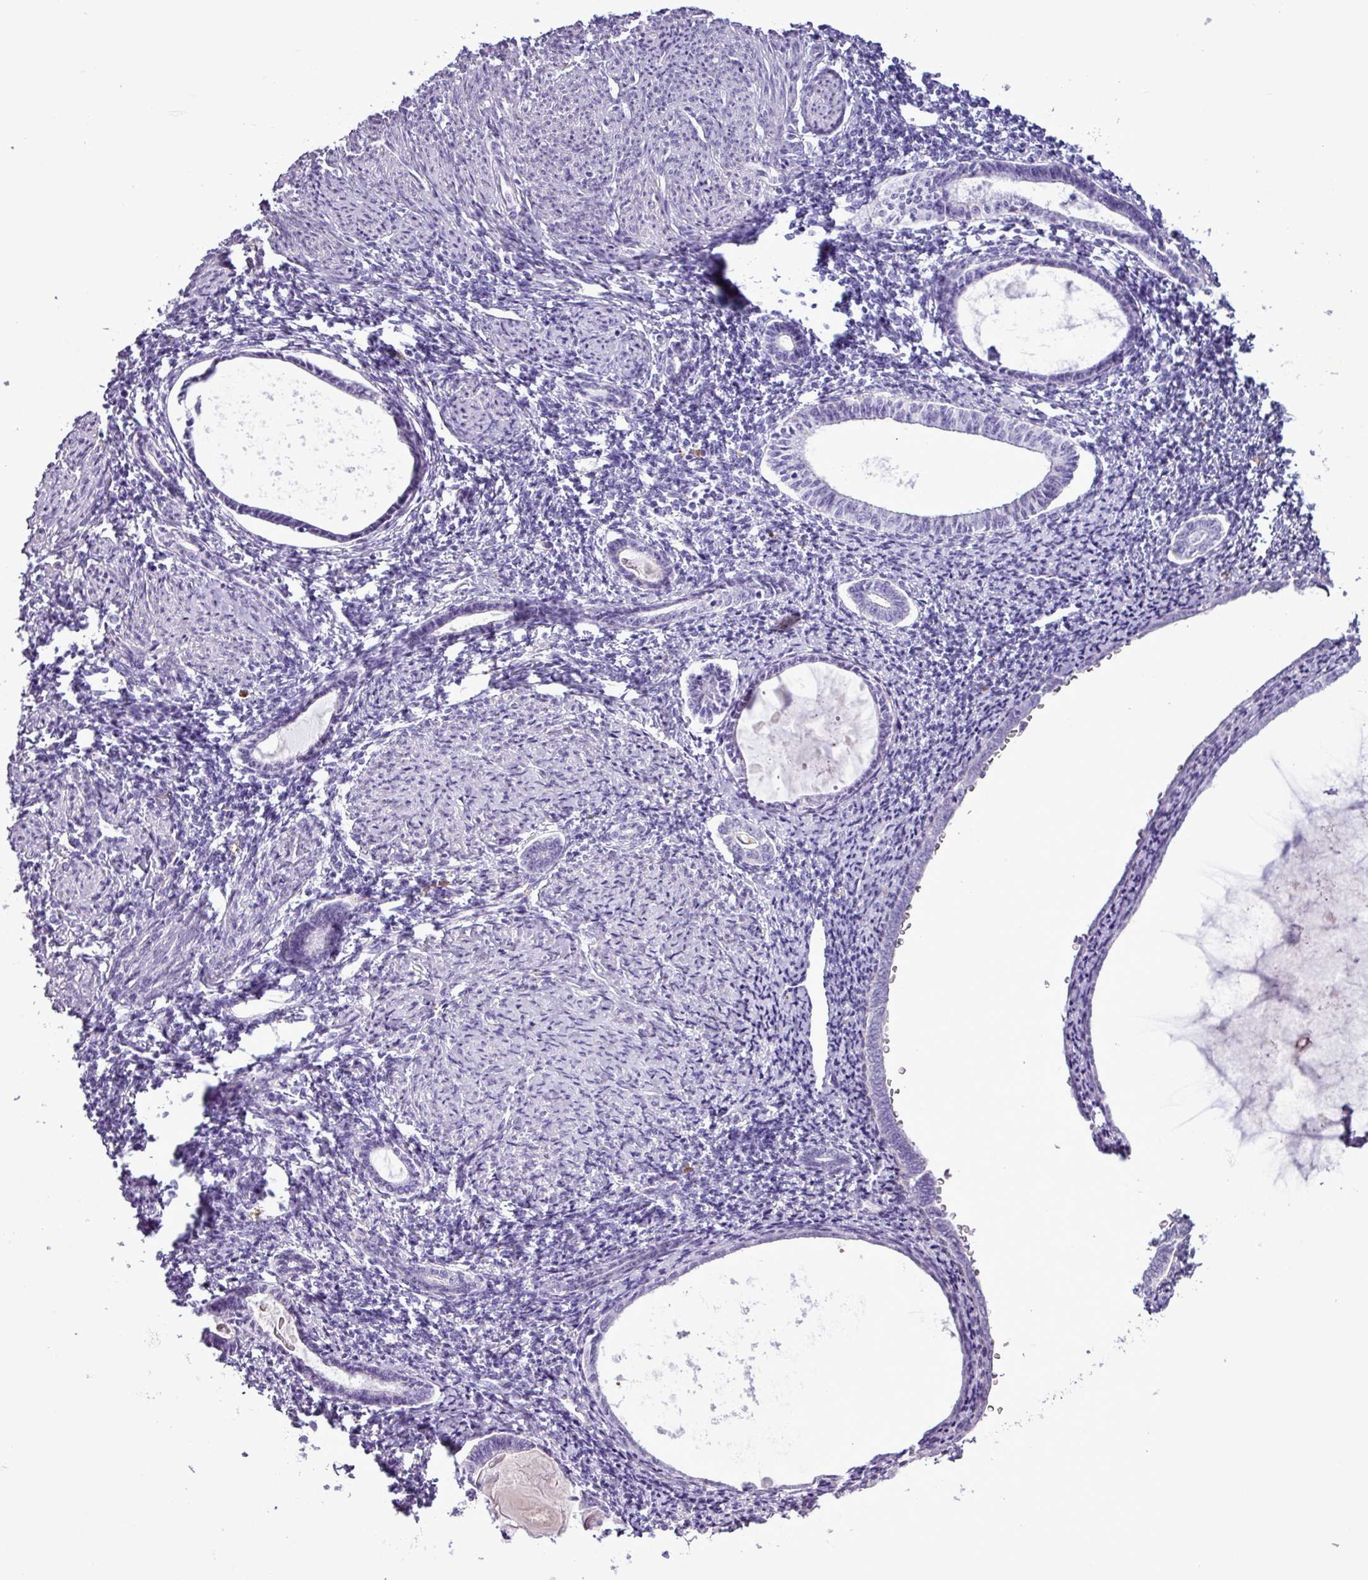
{"staining": {"intensity": "negative", "quantity": "none", "location": "none"}, "tissue": "endometrium", "cell_type": "Cells in endometrial stroma", "image_type": "normal", "snomed": [{"axis": "morphology", "description": "Normal tissue, NOS"}, {"axis": "topography", "description": "Endometrium"}], "caption": "Immunohistochemistry (IHC) micrograph of normal endometrium stained for a protein (brown), which demonstrates no positivity in cells in endometrial stroma. Nuclei are stained in blue.", "gene": "TMEM200C", "patient": {"sex": "female", "age": 63}}